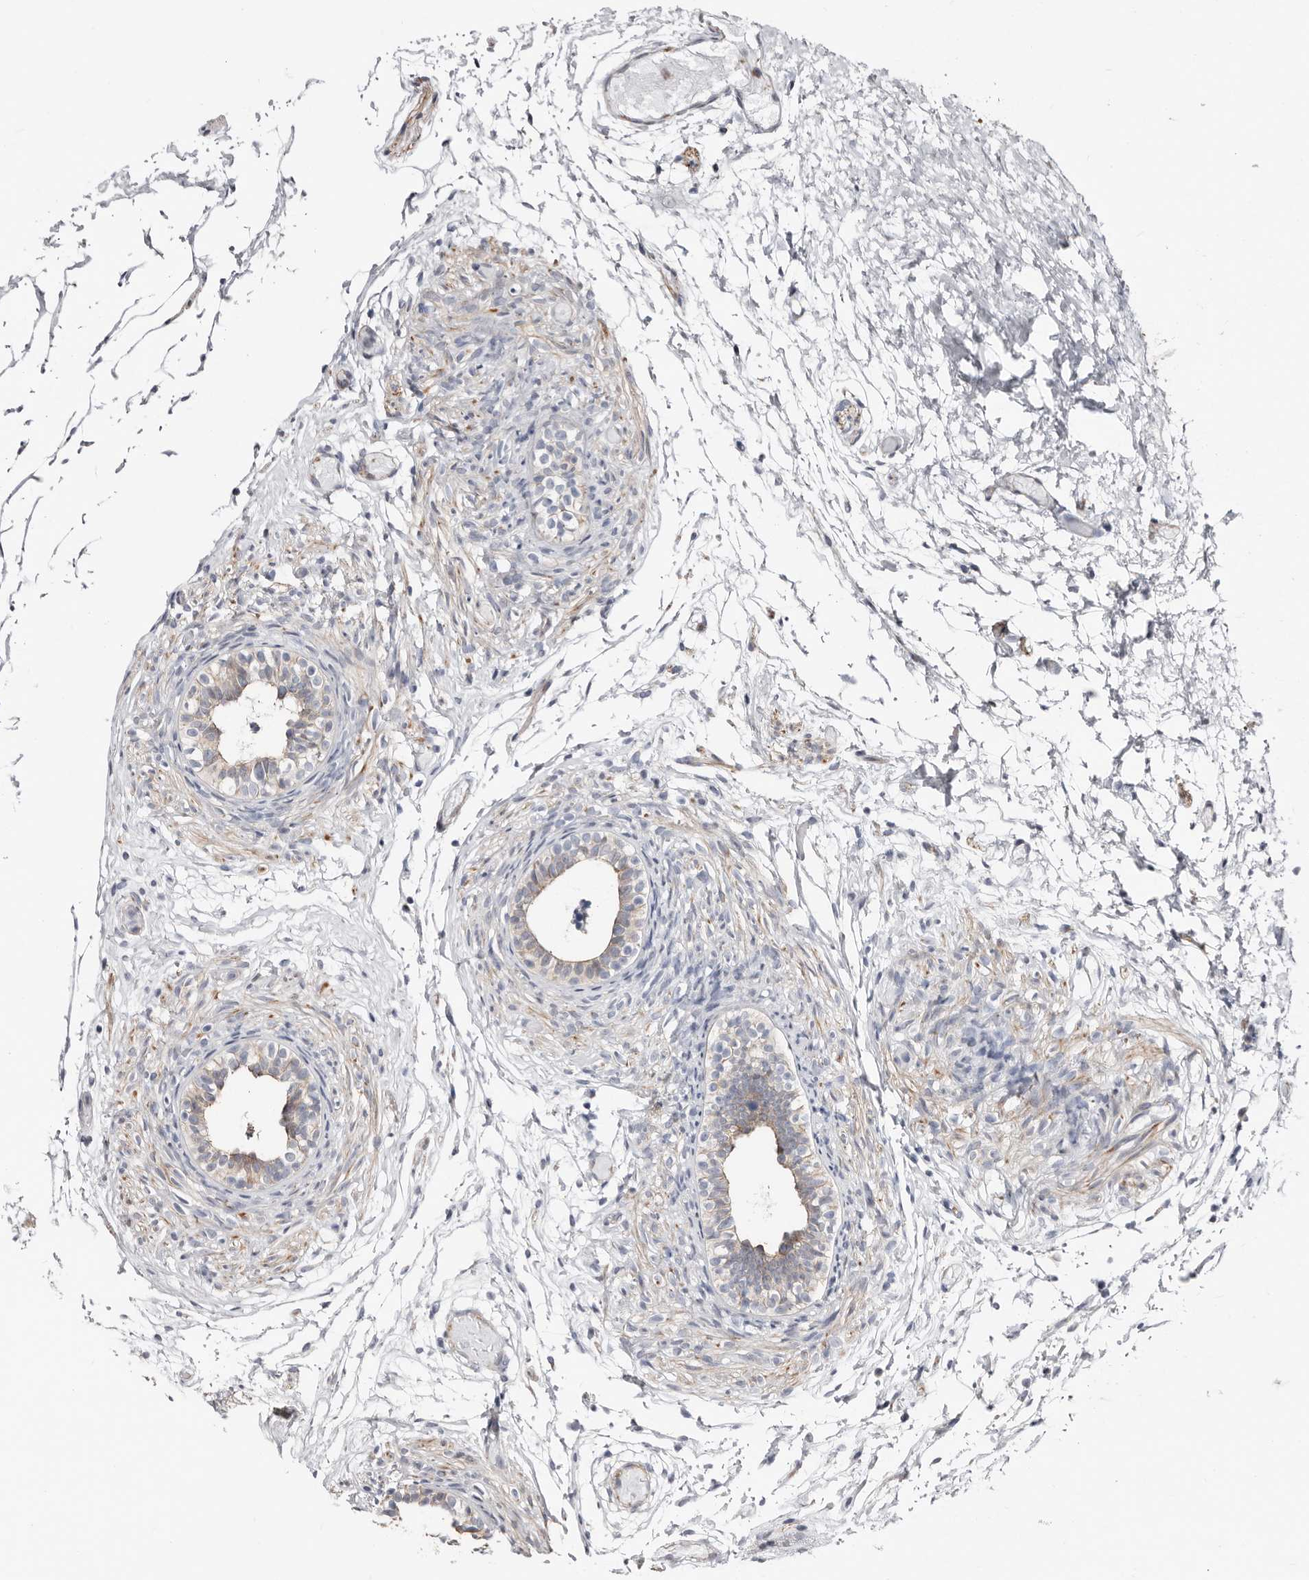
{"staining": {"intensity": "strong", "quantity": "25%-75%", "location": "cytoplasmic/membranous"}, "tissue": "epididymis", "cell_type": "Glandular cells", "image_type": "normal", "snomed": [{"axis": "morphology", "description": "Normal tissue, NOS"}, {"axis": "topography", "description": "Epididymis"}], "caption": "A photomicrograph of human epididymis stained for a protein displays strong cytoplasmic/membranous brown staining in glandular cells. (IHC, brightfield microscopy, high magnification).", "gene": "ASRGL1", "patient": {"sex": "male", "age": 5}}